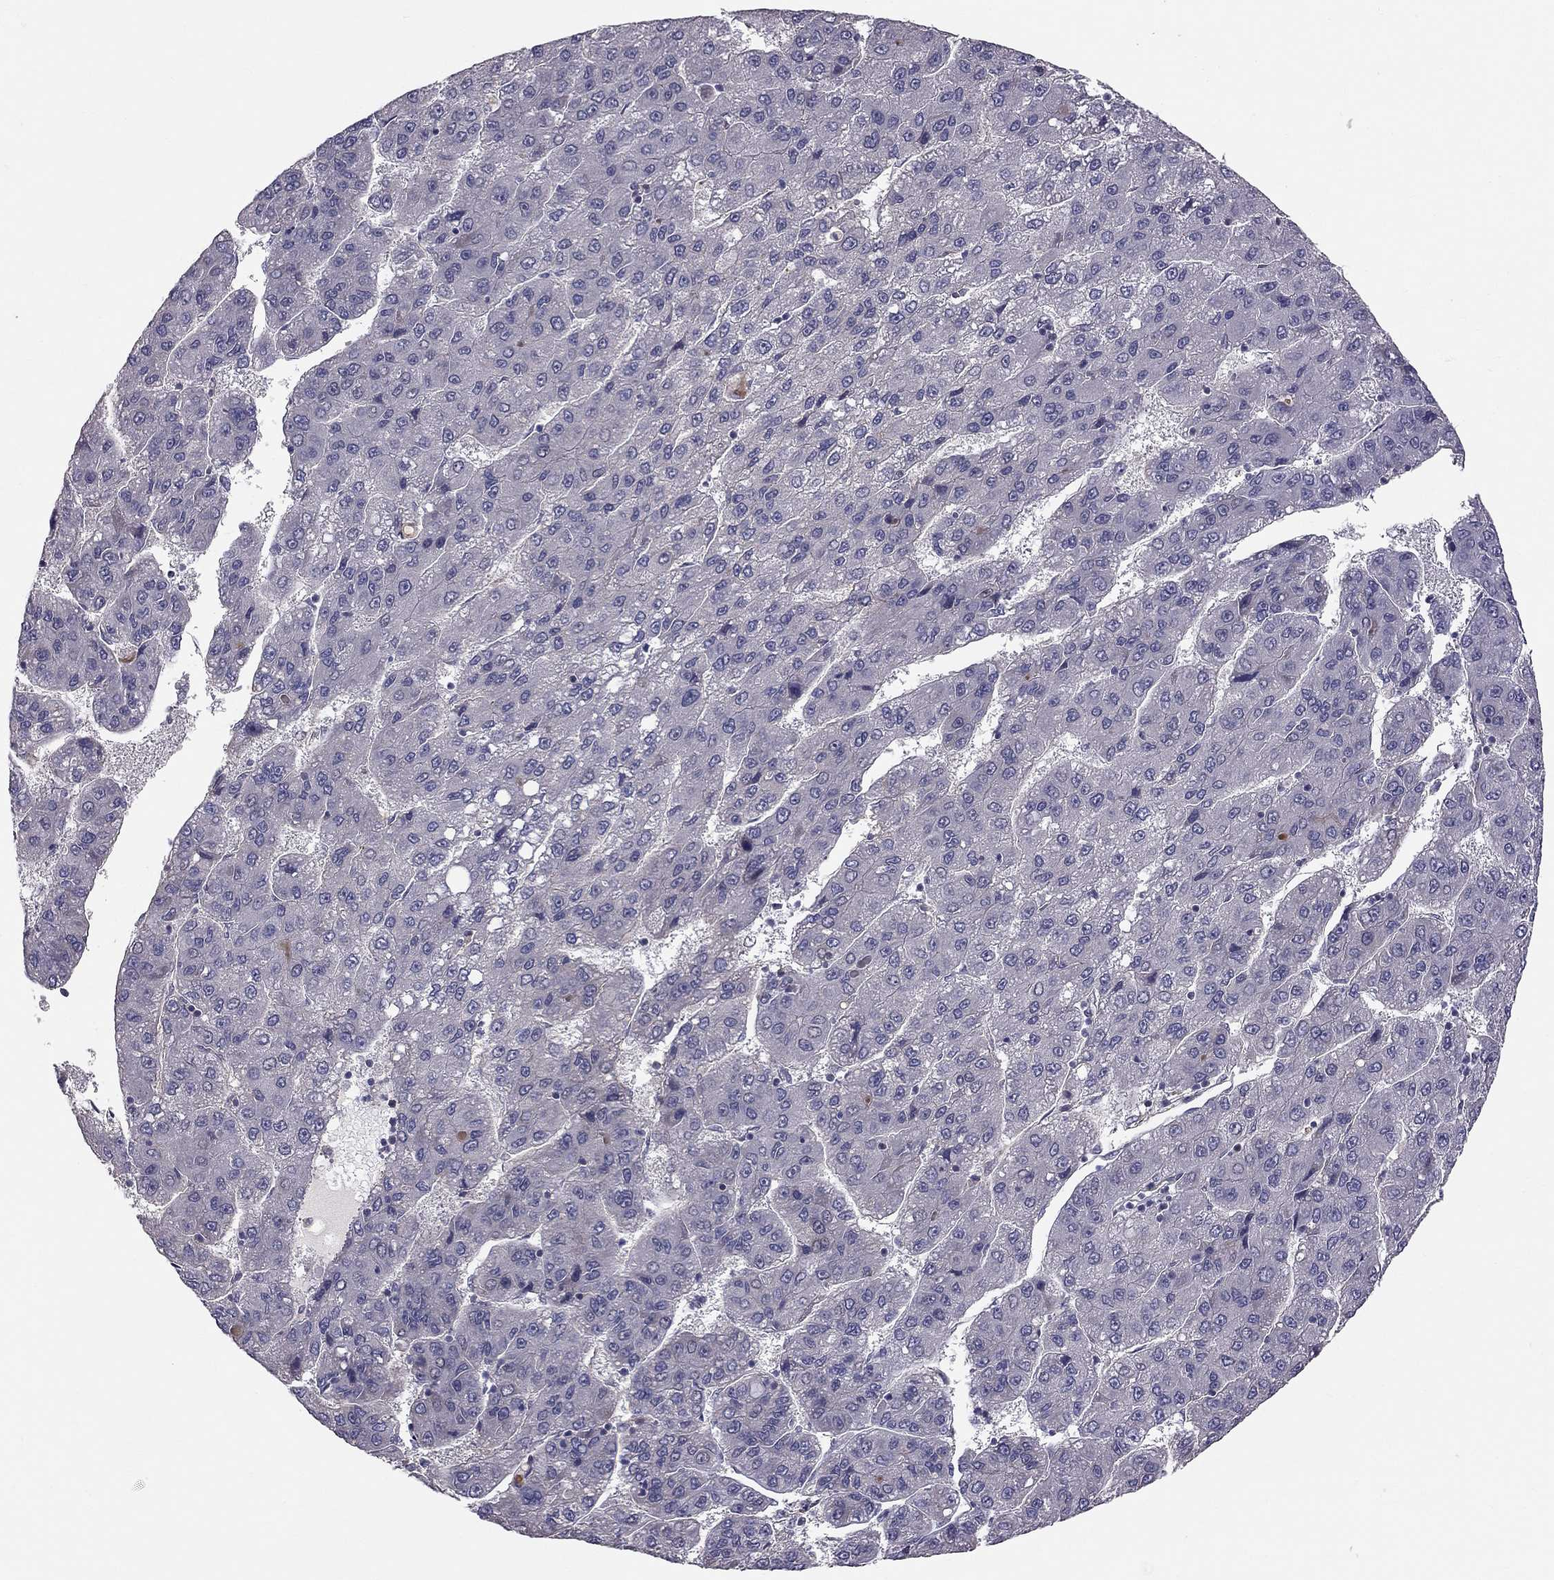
{"staining": {"intensity": "negative", "quantity": "none", "location": "none"}, "tissue": "liver cancer", "cell_type": "Tumor cells", "image_type": "cancer", "snomed": [{"axis": "morphology", "description": "Carcinoma, Hepatocellular, NOS"}, {"axis": "topography", "description": "Liver"}], "caption": "A high-resolution photomicrograph shows immunohistochemistry staining of hepatocellular carcinoma (liver), which shows no significant staining in tumor cells. (Stains: DAB immunohistochemistry (IHC) with hematoxylin counter stain, Microscopy: brightfield microscopy at high magnification).", "gene": "GJB4", "patient": {"sex": "female", "age": 82}}